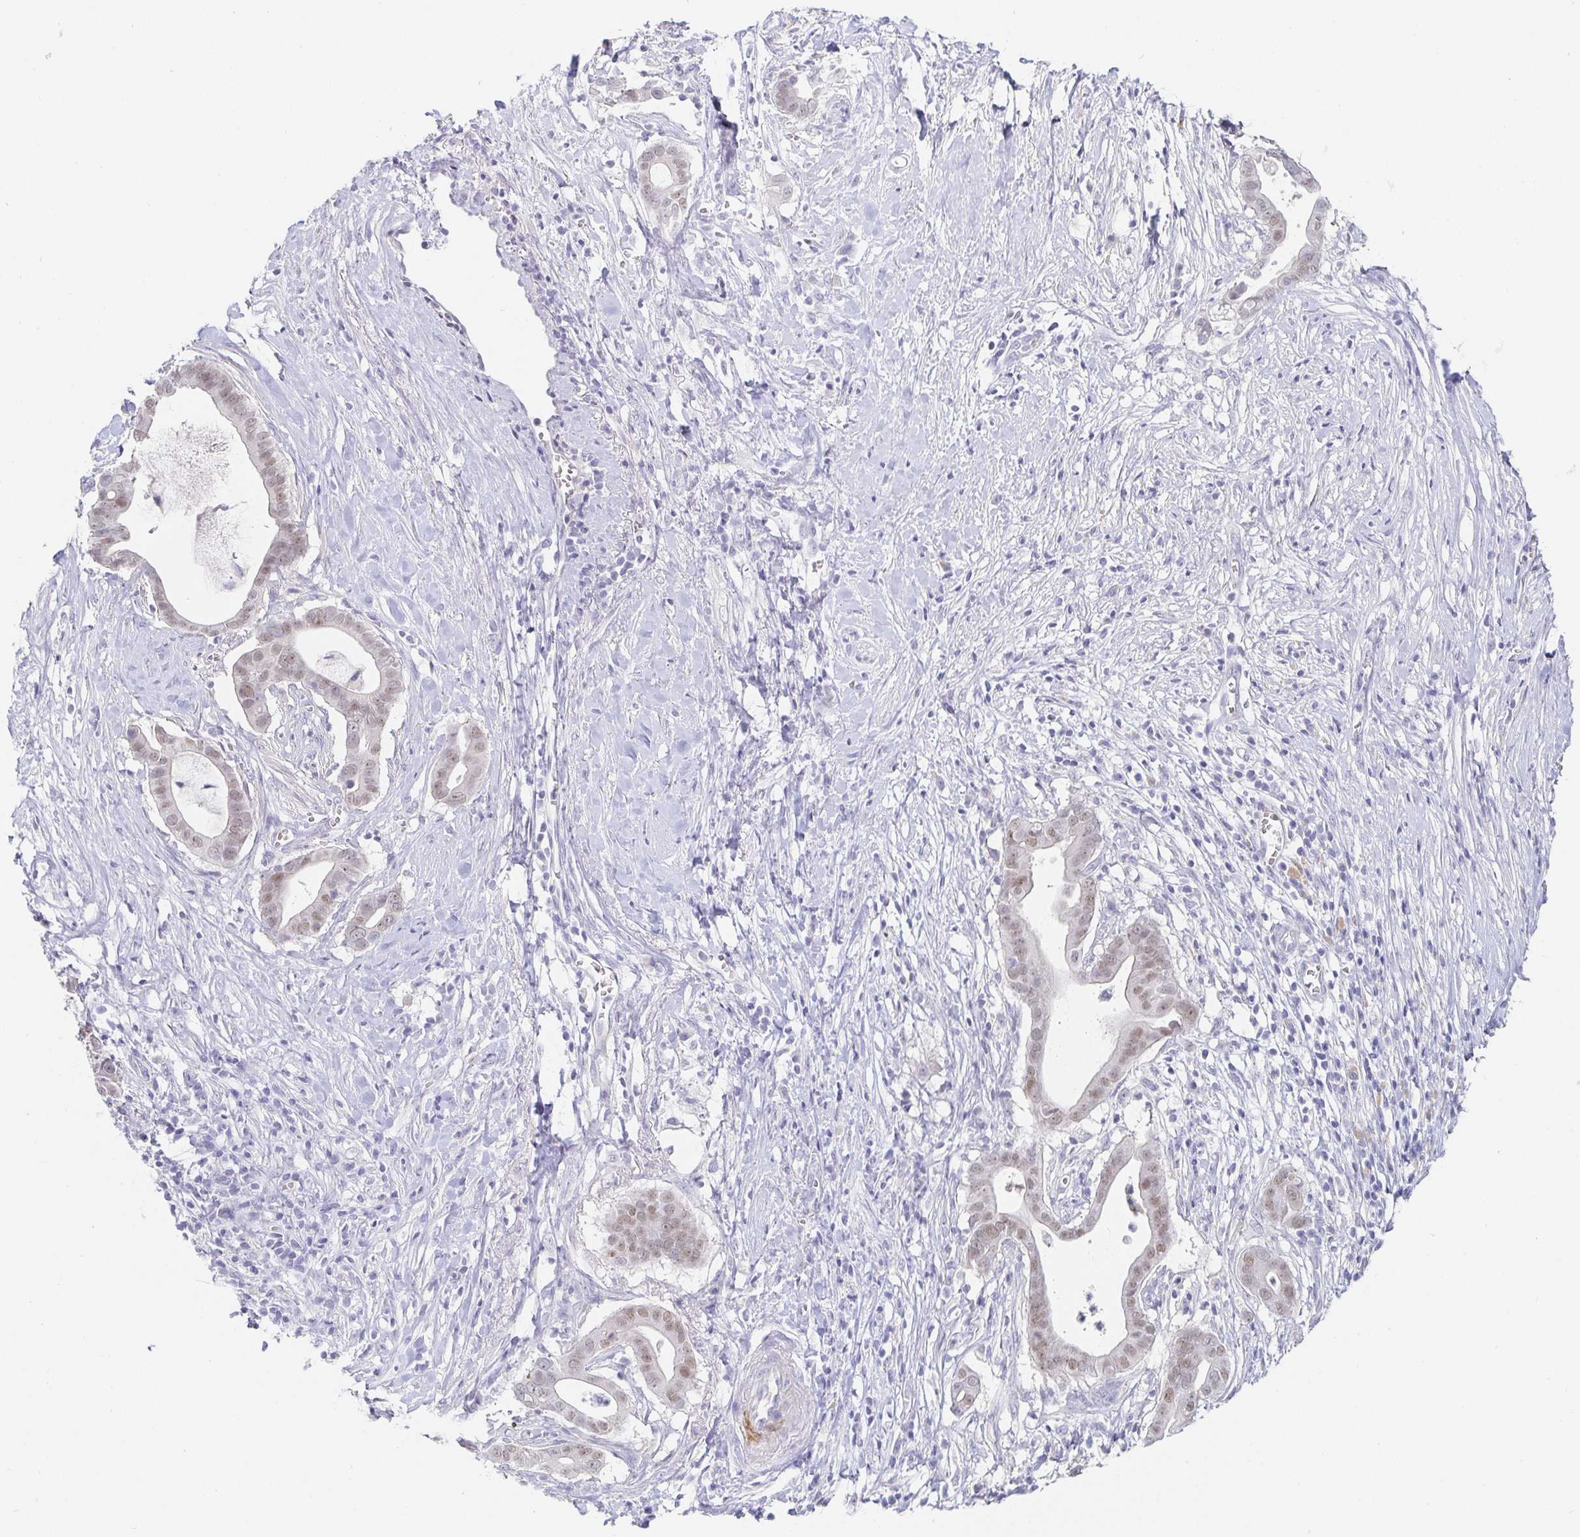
{"staining": {"intensity": "weak", "quantity": "25%-75%", "location": "nuclear"}, "tissue": "pancreatic cancer", "cell_type": "Tumor cells", "image_type": "cancer", "snomed": [{"axis": "morphology", "description": "Adenocarcinoma, NOS"}, {"axis": "topography", "description": "Pancreas"}], "caption": "This is an image of immunohistochemistry staining of pancreatic cancer (adenocarcinoma), which shows weak expression in the nuclear of tumor cells.", "gene": "PDX1", "patient": {"sex": "male", "age": 61}}